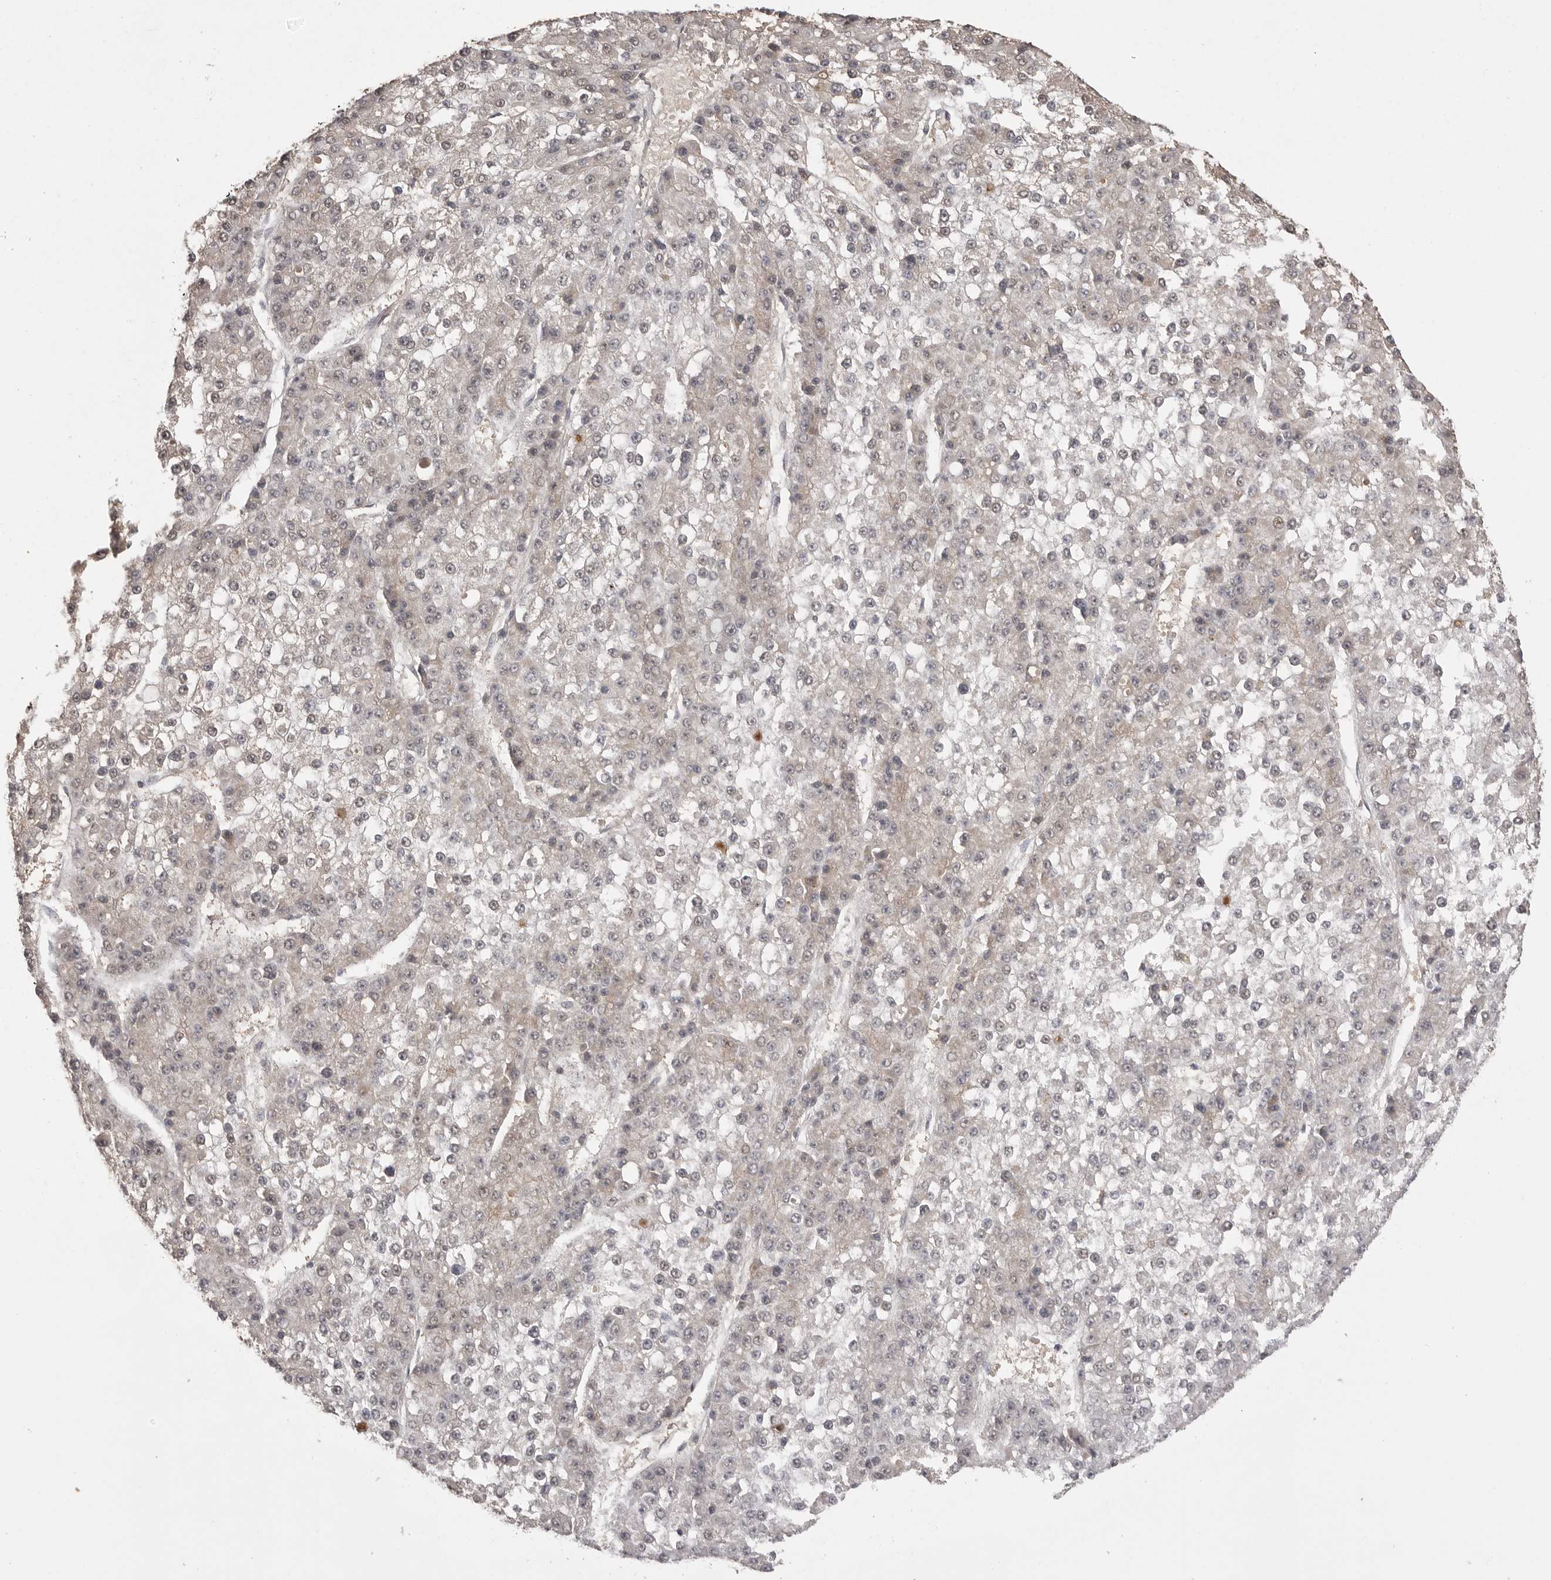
{"staining": {"intensity": "weak", "quantity": "25%-75%", "location": "nuclear"}, "tissue": "liver cancer", "cell_type": "Tumor cells", "image_type": "cancer", "snomed": [{"axis": "morphology", "description": "Carcinoma, Hepatocellular, NOS"}, {"axis": "topography", "description": "Liver"}], "caption": "Liver cancer stained for a protein exhibits weak nuclear positivity in tumor cells.", "gene": "ASPSCR1", "patient": {"sex": "female", "age": 73}}